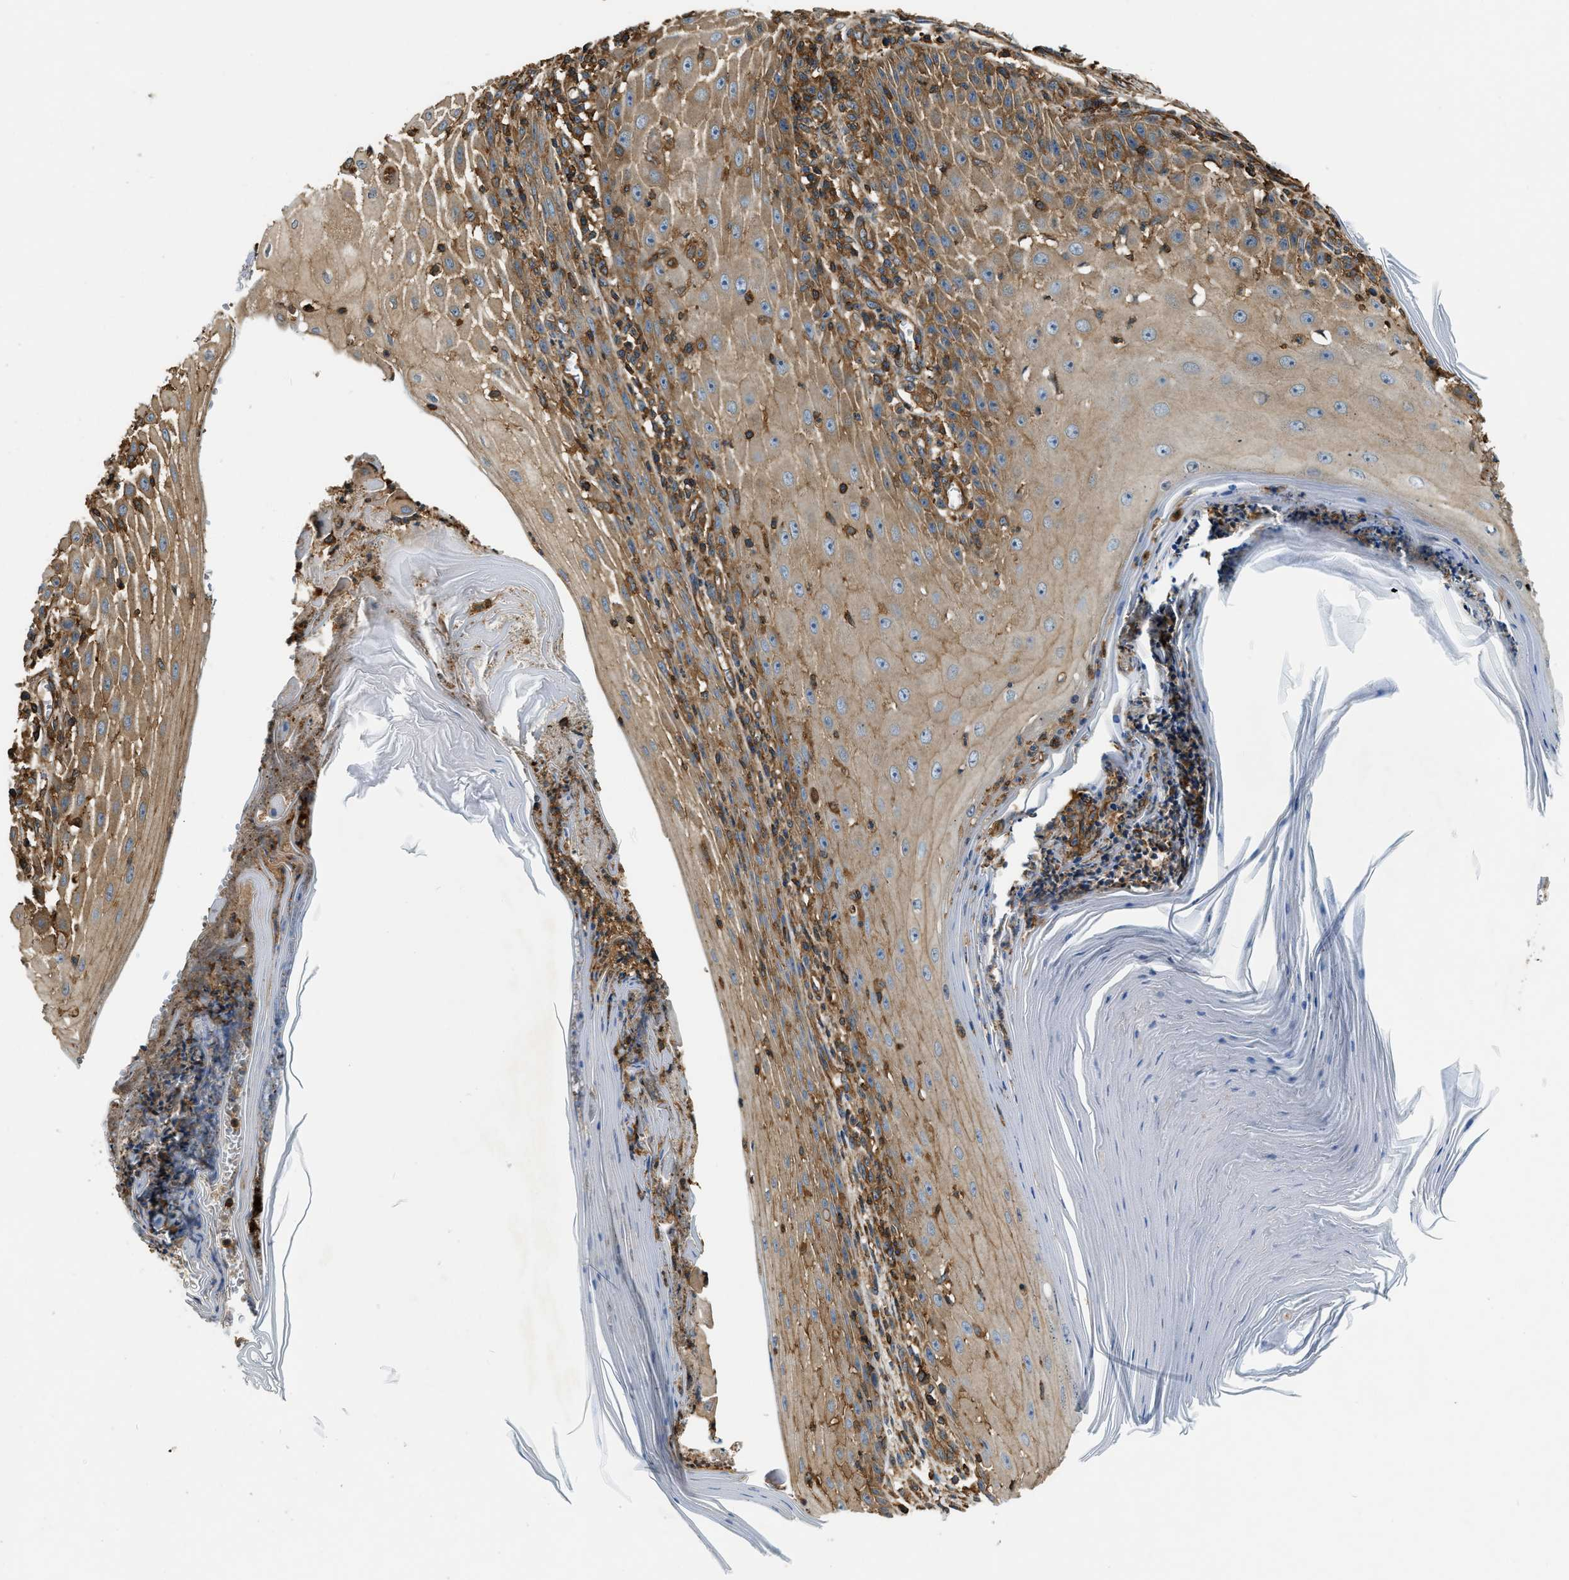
{"staining": {"intensity": "moderate", "quantity": ">75%", "location": "cytoplasmic/membranous"}, "tissue": "skin cancer", "cell_type": "Tumor cells", "image_type": "cancer", "snomed": [{"axis": "morphology", "description": "Squamous cell carcinoma, NOS"}, {"axis": "topography", "description": "Skin"}], "caption": "Immunohistochemistry (IHC) photomicrograph of human skin squamous cell carcinoma stained for a protein (brown), which reveals medium levels of moderate cytoplasmic/membranous staining in about >75% of tumor cells.", "gene": "YARS1", "patient": {"sex": "female", "age": 73}}